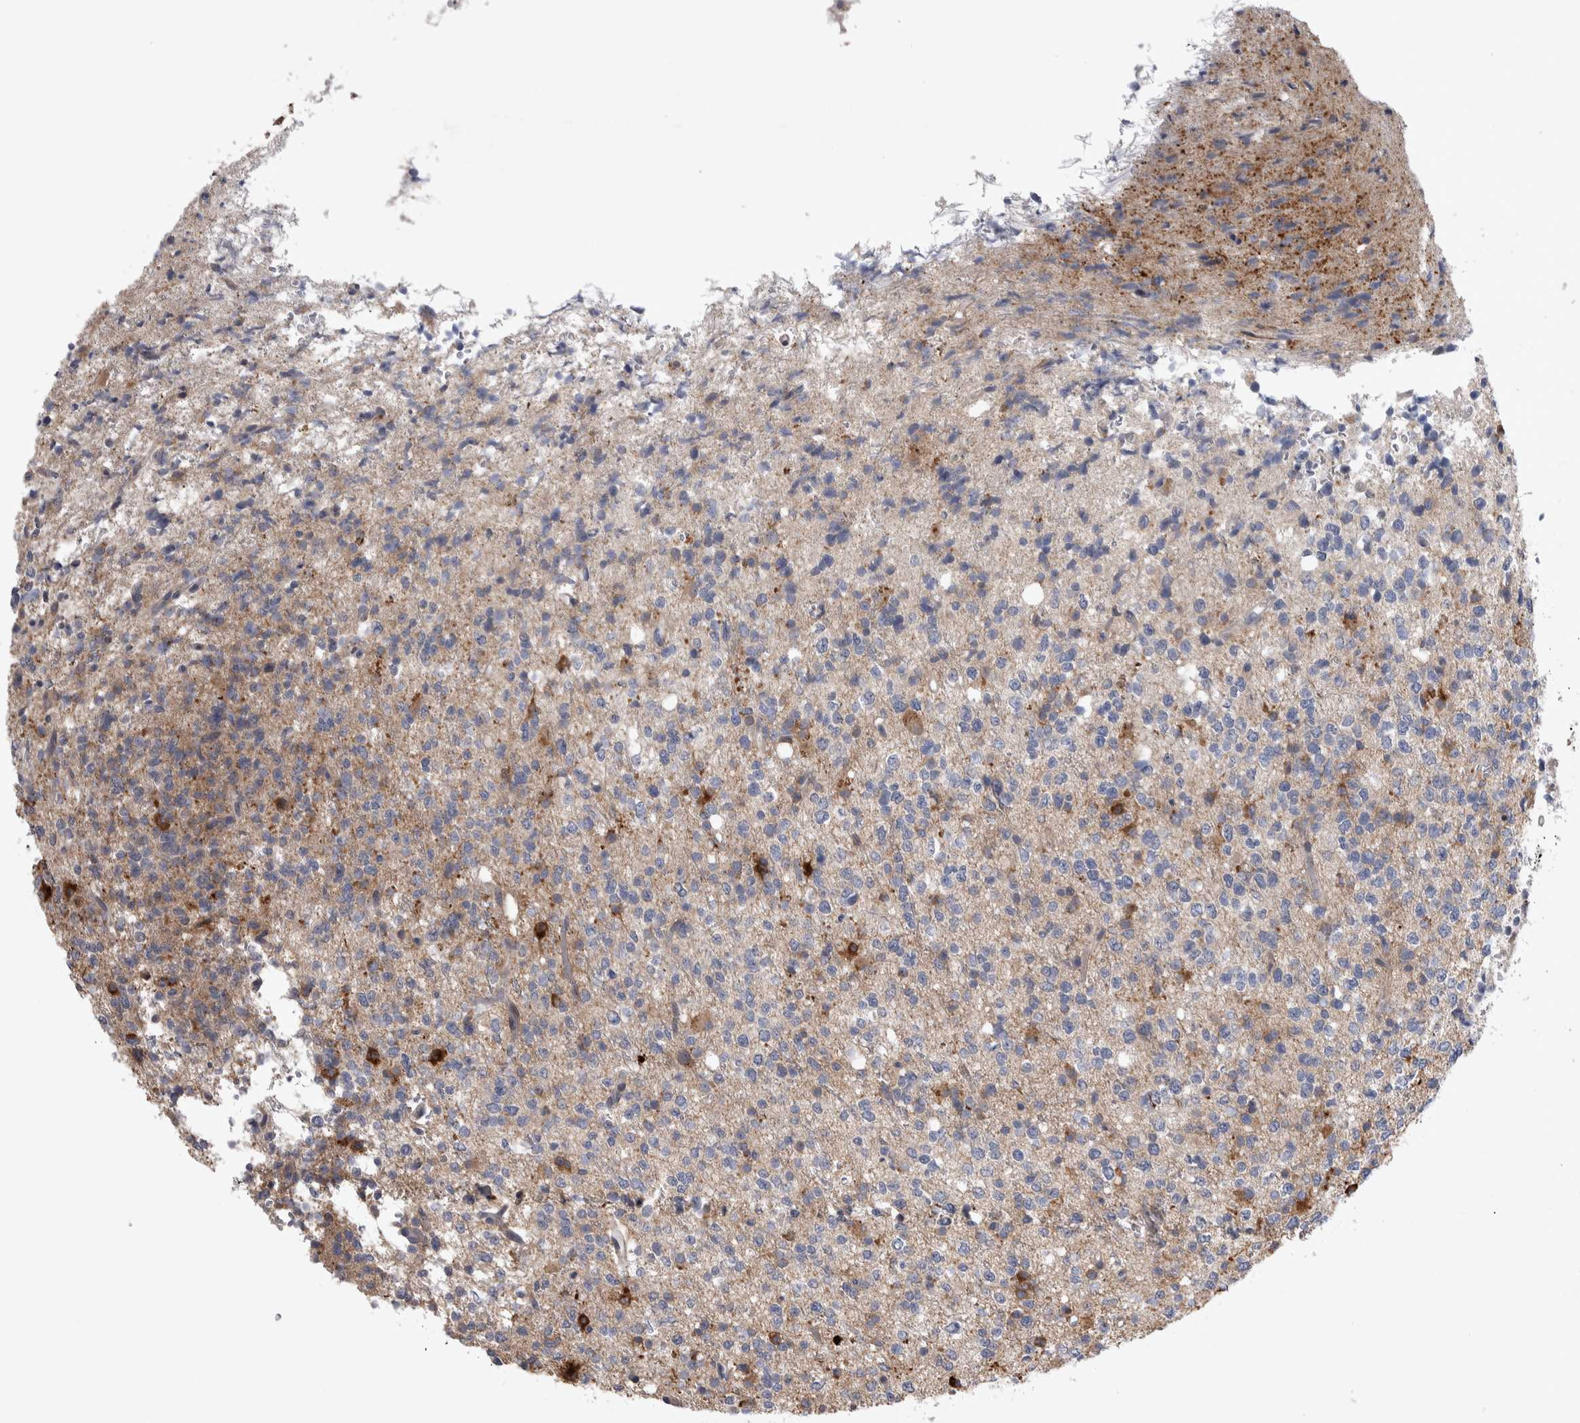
{"staining": {"intensity": "weak", "quantity": ">75%", "location": "cytoplasmic/membranous"}, "tissue": "glioma", "cell_type": "Tumor cells", "image_type": "cancer", "snomed": [{"axis": "morphology", "description": "Glioma, malignant, High grade"}, {"axis": "topography", "description": "Brain"}], "caption": "Tumor cells exhibit low levels of weak cytoplasmic/membranous positivity in approximately >75% of cells in glioma.", "gene": "IBTK", "patient": {"sex": "female", "age": 62}}